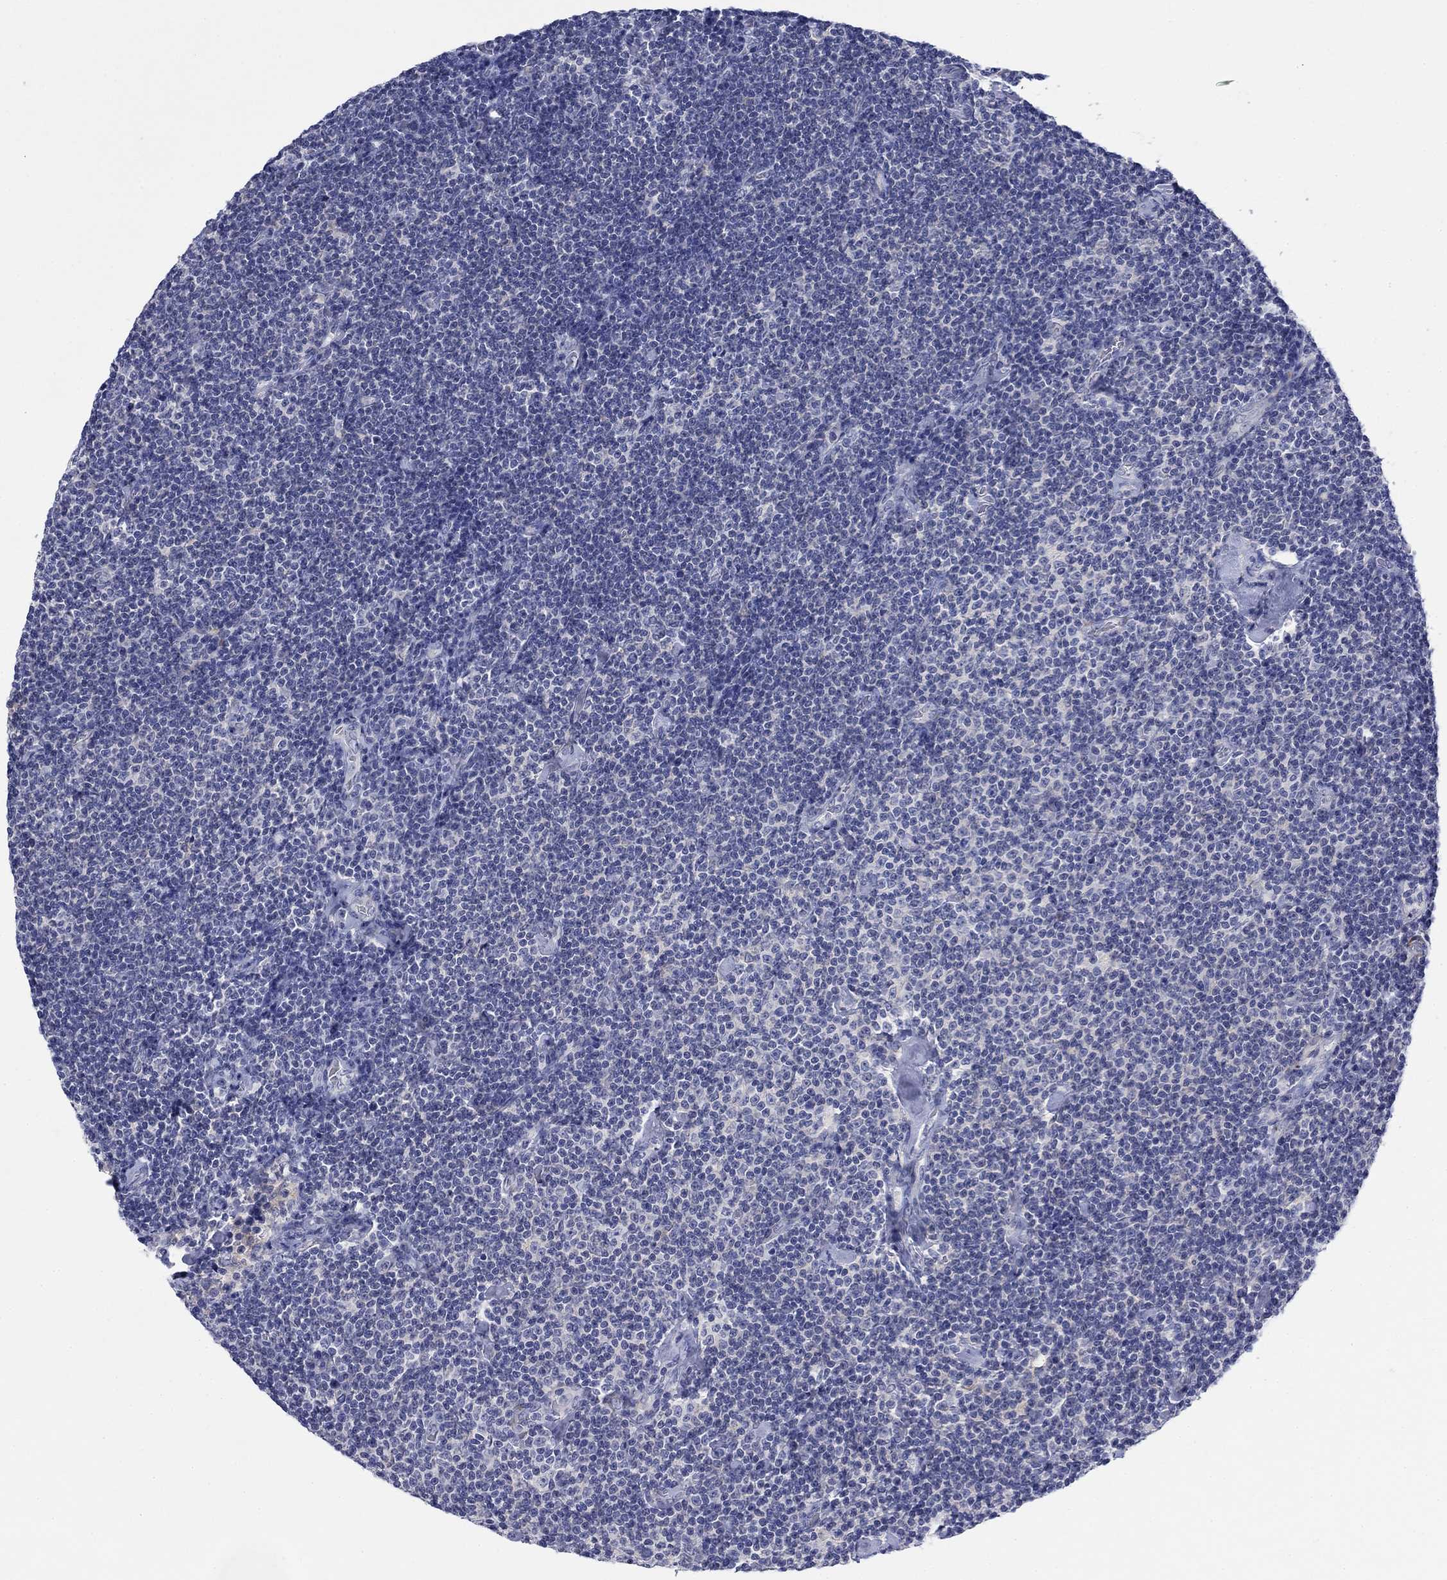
{"staining": {"intensity": "negative", "quantity": "none", "location": "none"}, "tissue": "lymphoma", "cell_type": "Tumor cells", "image_type": "cancer", "snomed": [{"axis": "morphology", "description": "Malignant lymphoma, non-Hodgkin's type, Low grade"}, {"axis": "topography", "description": "Lymph node"}], "caption": "Immunohistochemistry (IHC) of lymphoma demonstrates no positivity in tumor cells. (Brightfield microscopy of DAB (3,3'-diaminobenzidine) IHC at high magnification).", "gene": "PTPRZ1", "patient": {"sex": "male", "age": 81}}